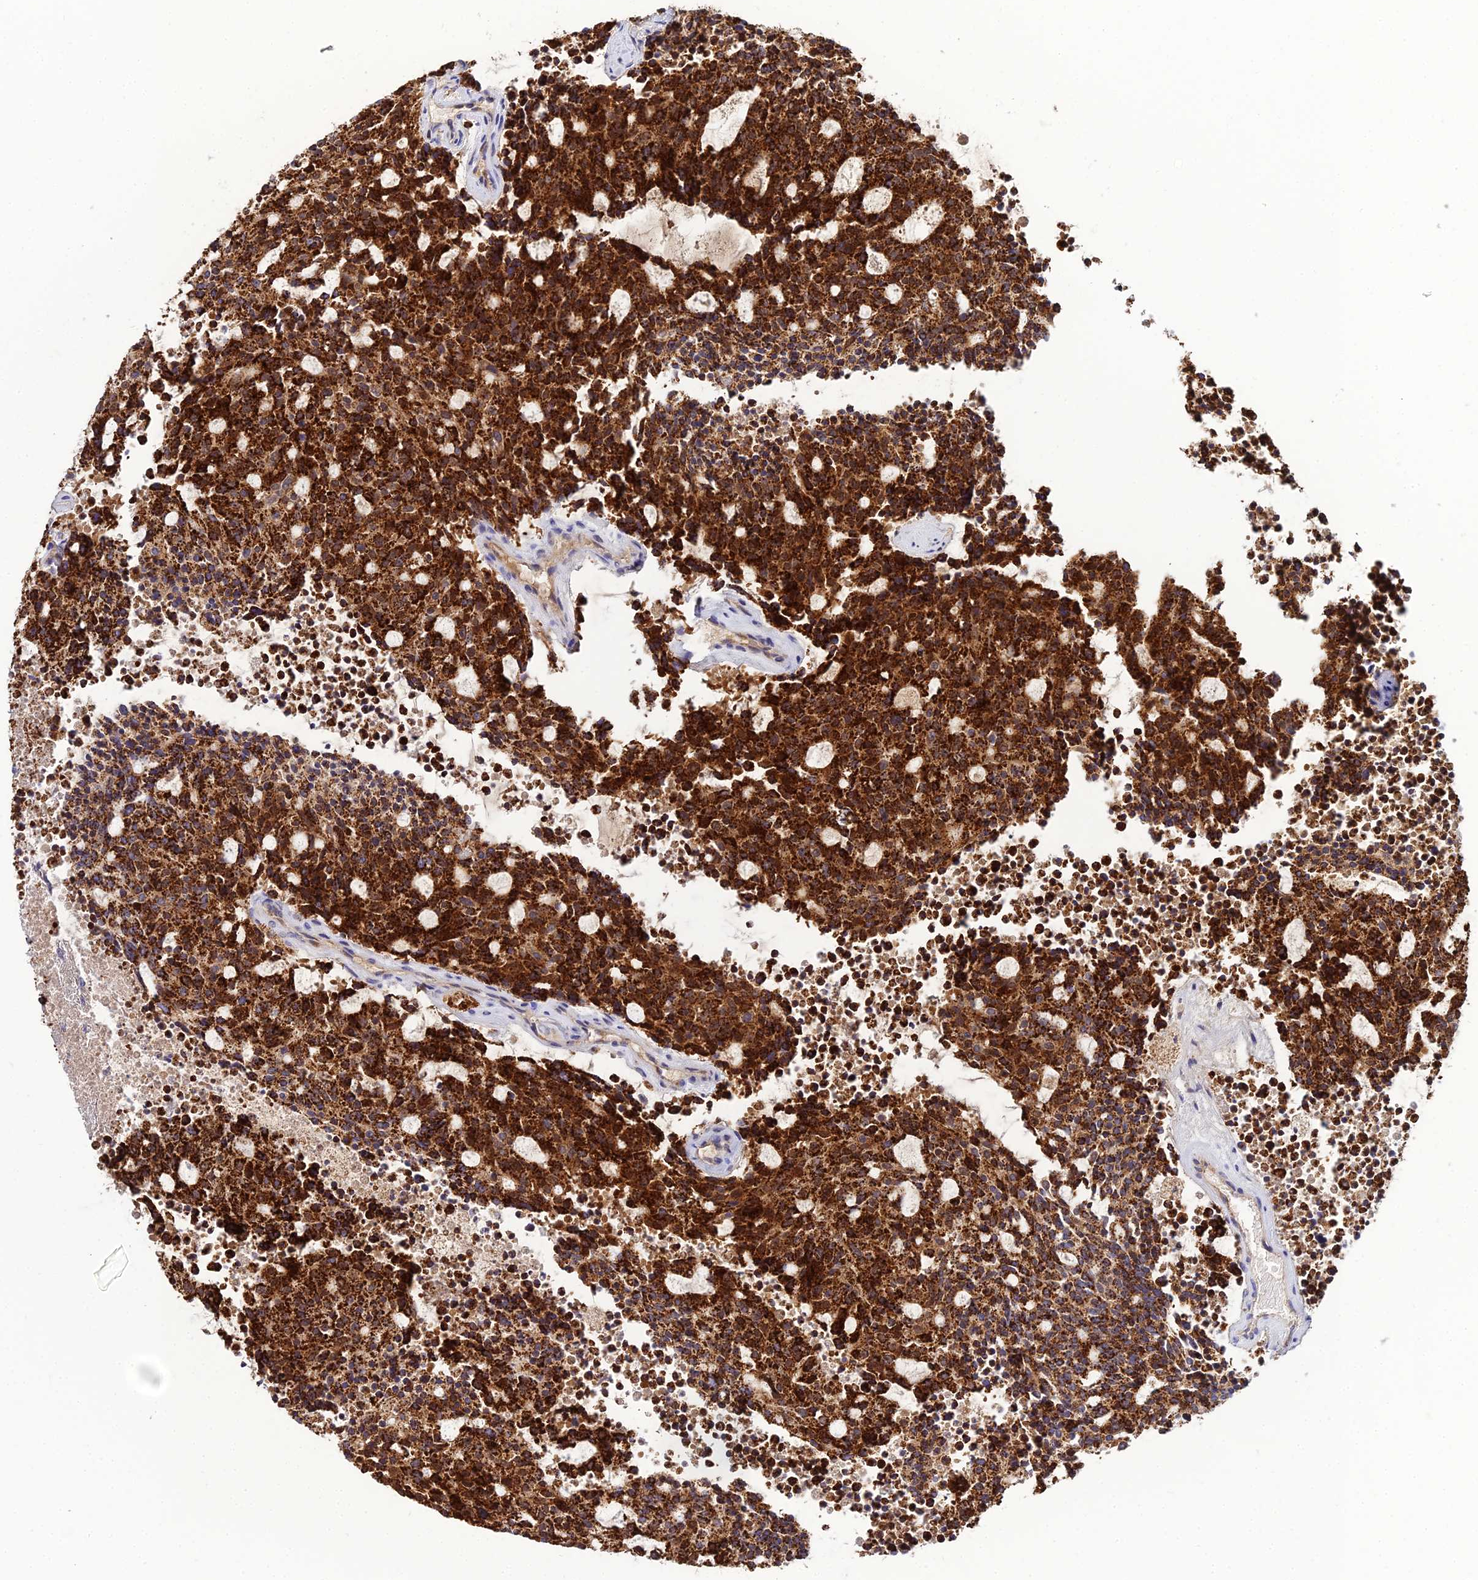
{"staining": {"intensity": "strong", "quantity": ">75%", "location": "cytoplasmic/membranous"}, "tissue": "carcinoid", "cell_type": "Tumor cells", "image_type": "cancer", "snomed": [{"axis": "morphology", "description": "Carcinoid, malignant, NOS"}, {"axis": "topography", "description": "Pancreas"}], "caption": "About >75% of tumor cells in carcinoid (malignant) show strong cytoplasmic/membranous protein positivity as visualized by brown immunohistochemical staining.", "gene": "NIPSNAP3A", "patient": {"sex": "female", "age": 54}}